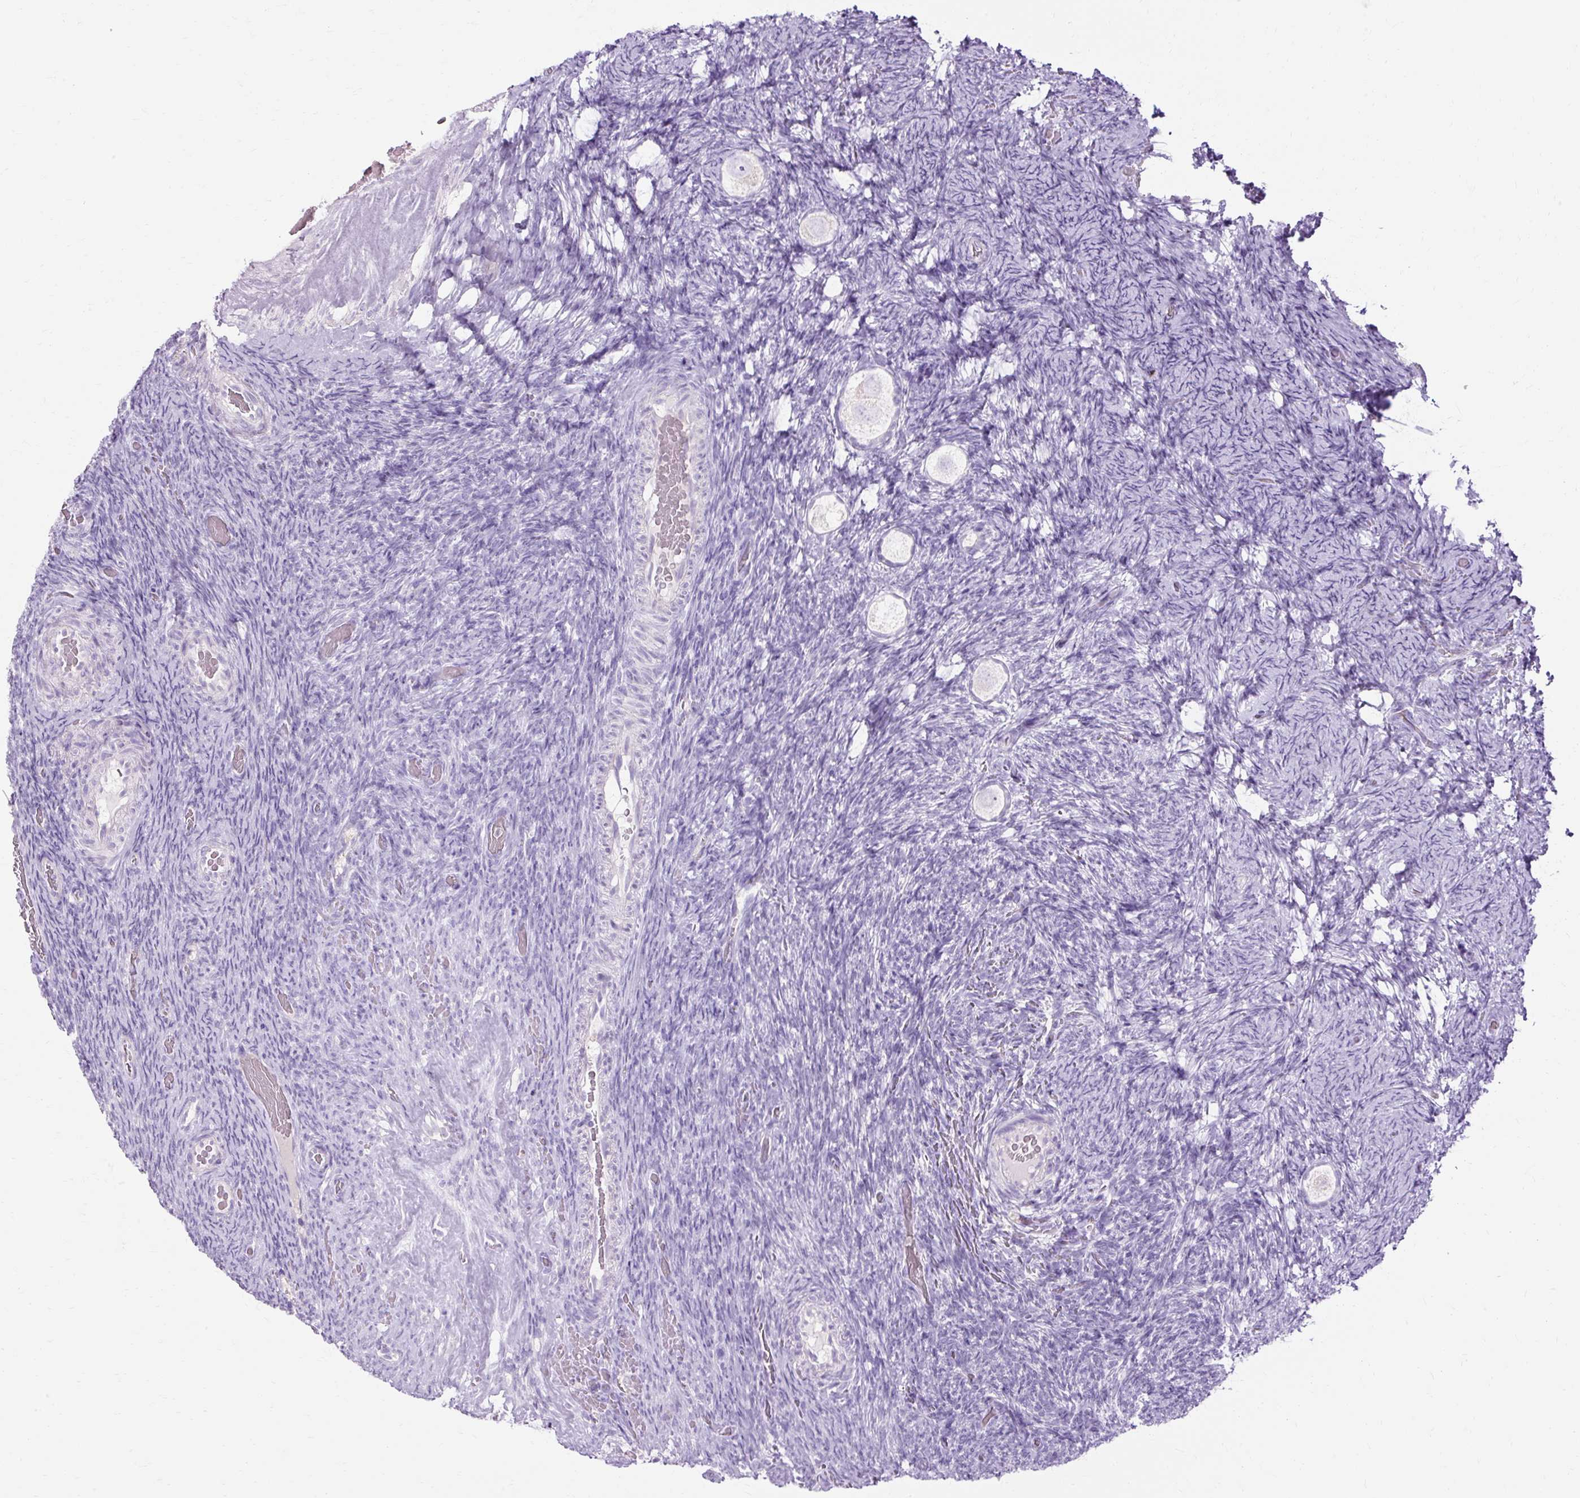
{"staining": {"intensity": "negative", "quantity": "none", "location": "none"}, "tissue": "ovary", "cell_type": "Follicle cells", "image_type": "normal", "snomed": [{"axis": "morphology", "description": "Normal tissue, NOS"}, {"axis": "topography", "description": "Ovary"}], "caption": "Immunohistochemistry image of normal human ovary stained for a protein (brown), which displays no staining in follicle cells. (Stains: DAB immunohistochemistry (IHC) with hematoxylin counter stain, Microscopy: brightfield microscopy at high magnification).", "gene": "HSD11B1", "patient": {"sex": "female", "age": 34}}